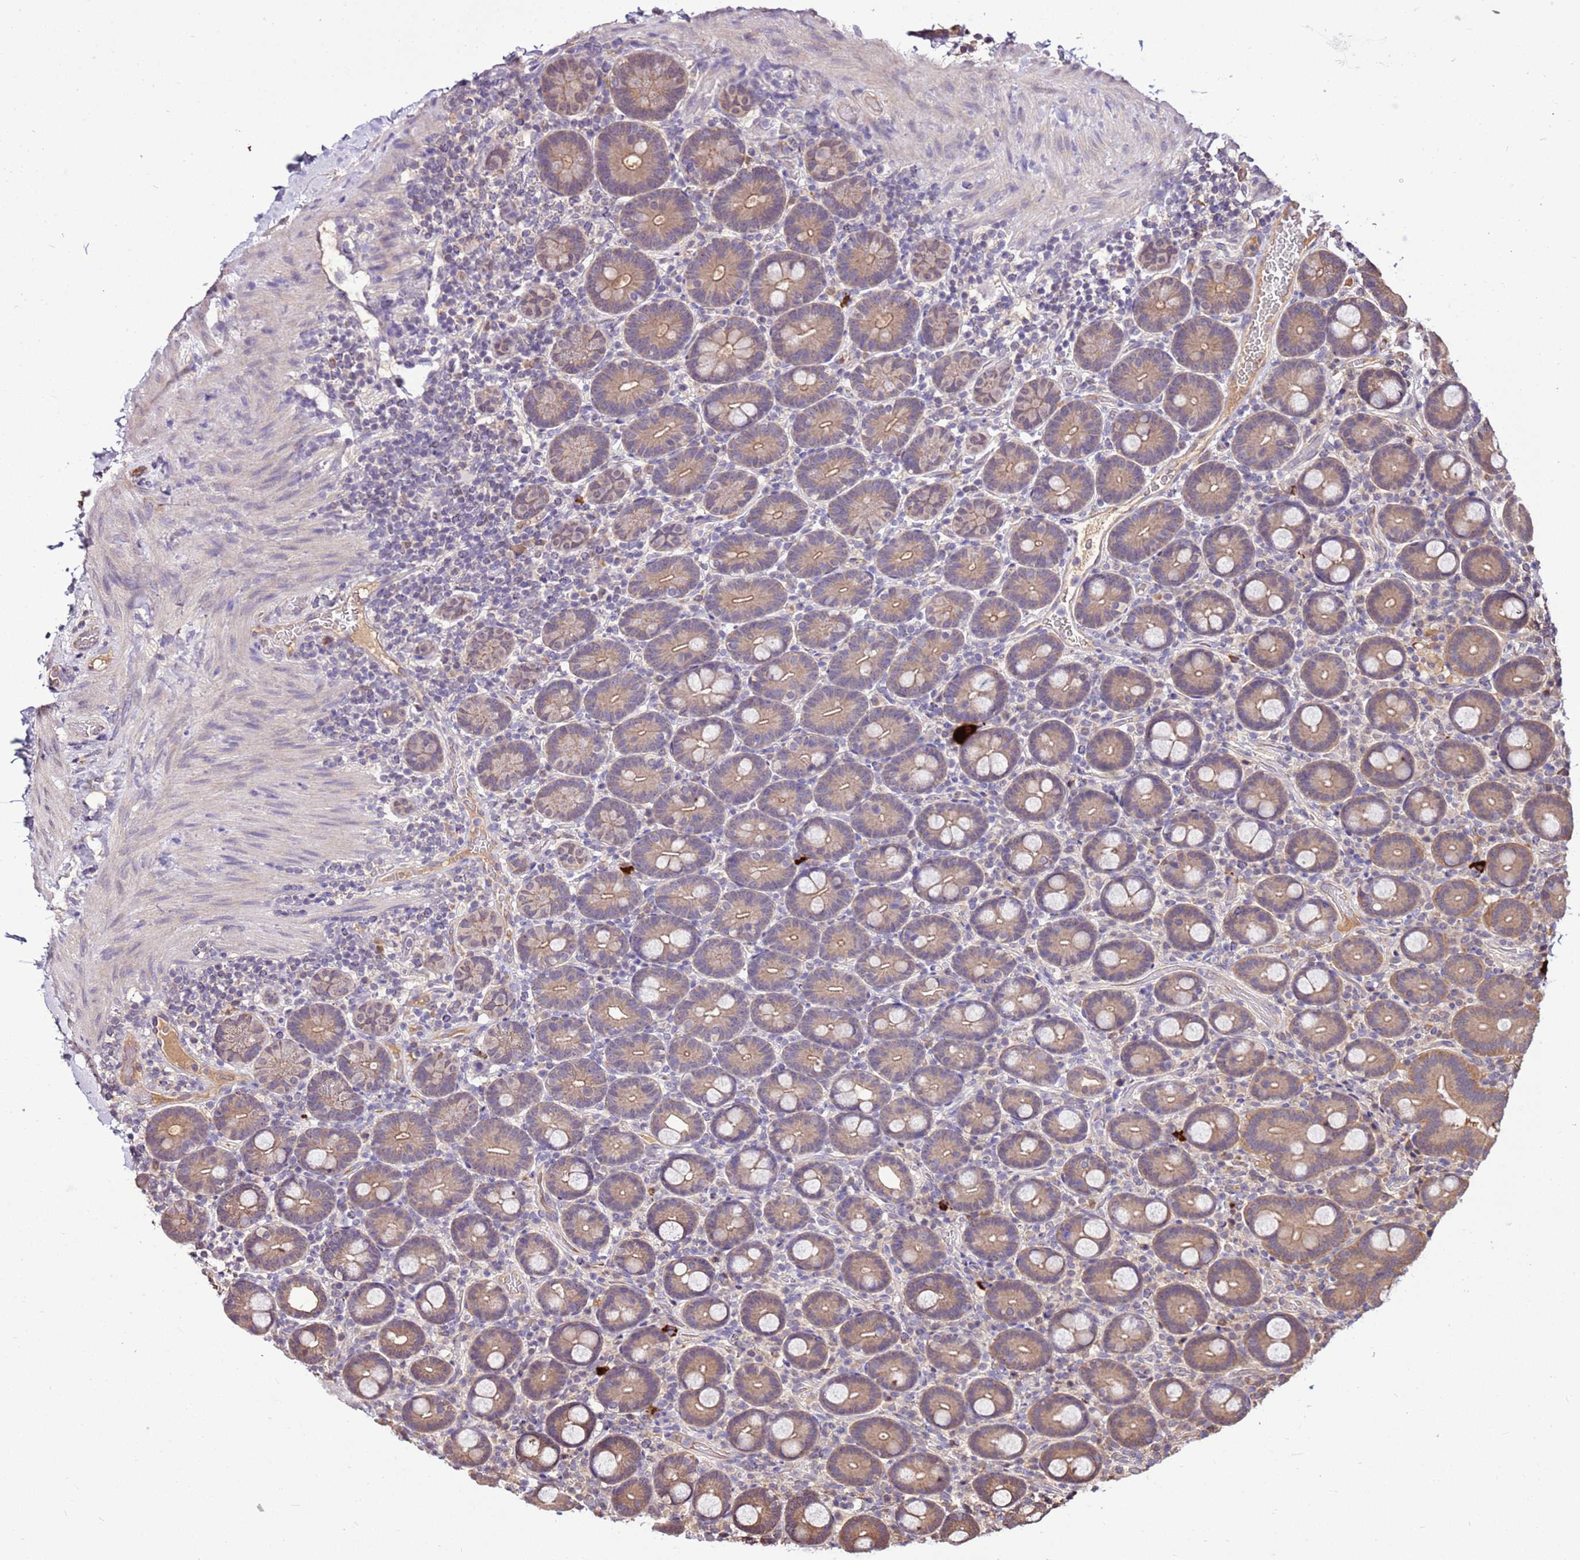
{"staining": {"intensity": "weak", "quantity": ">75%", "location": "cytoplasmic/membranous"}, "tissue": "duodenum", "cell_type": "Glandular cells", "image_type": "normal", "snomed": [{"axis": "morphology", "description": "Normal tissue, NOS"}, {"axis": "topography", "description": "Duodenum"}], "caption": "Weak cytoplasmic/membranous protein staining is identified in approximately >75% of glandular cells in duodenum. (Stains: DAB in brown, nuclei in blue, Microscopy: brightfield microscopy at high magnification).", "gene": "BBS5", "patient": {"sex": "male", "age": 55}}